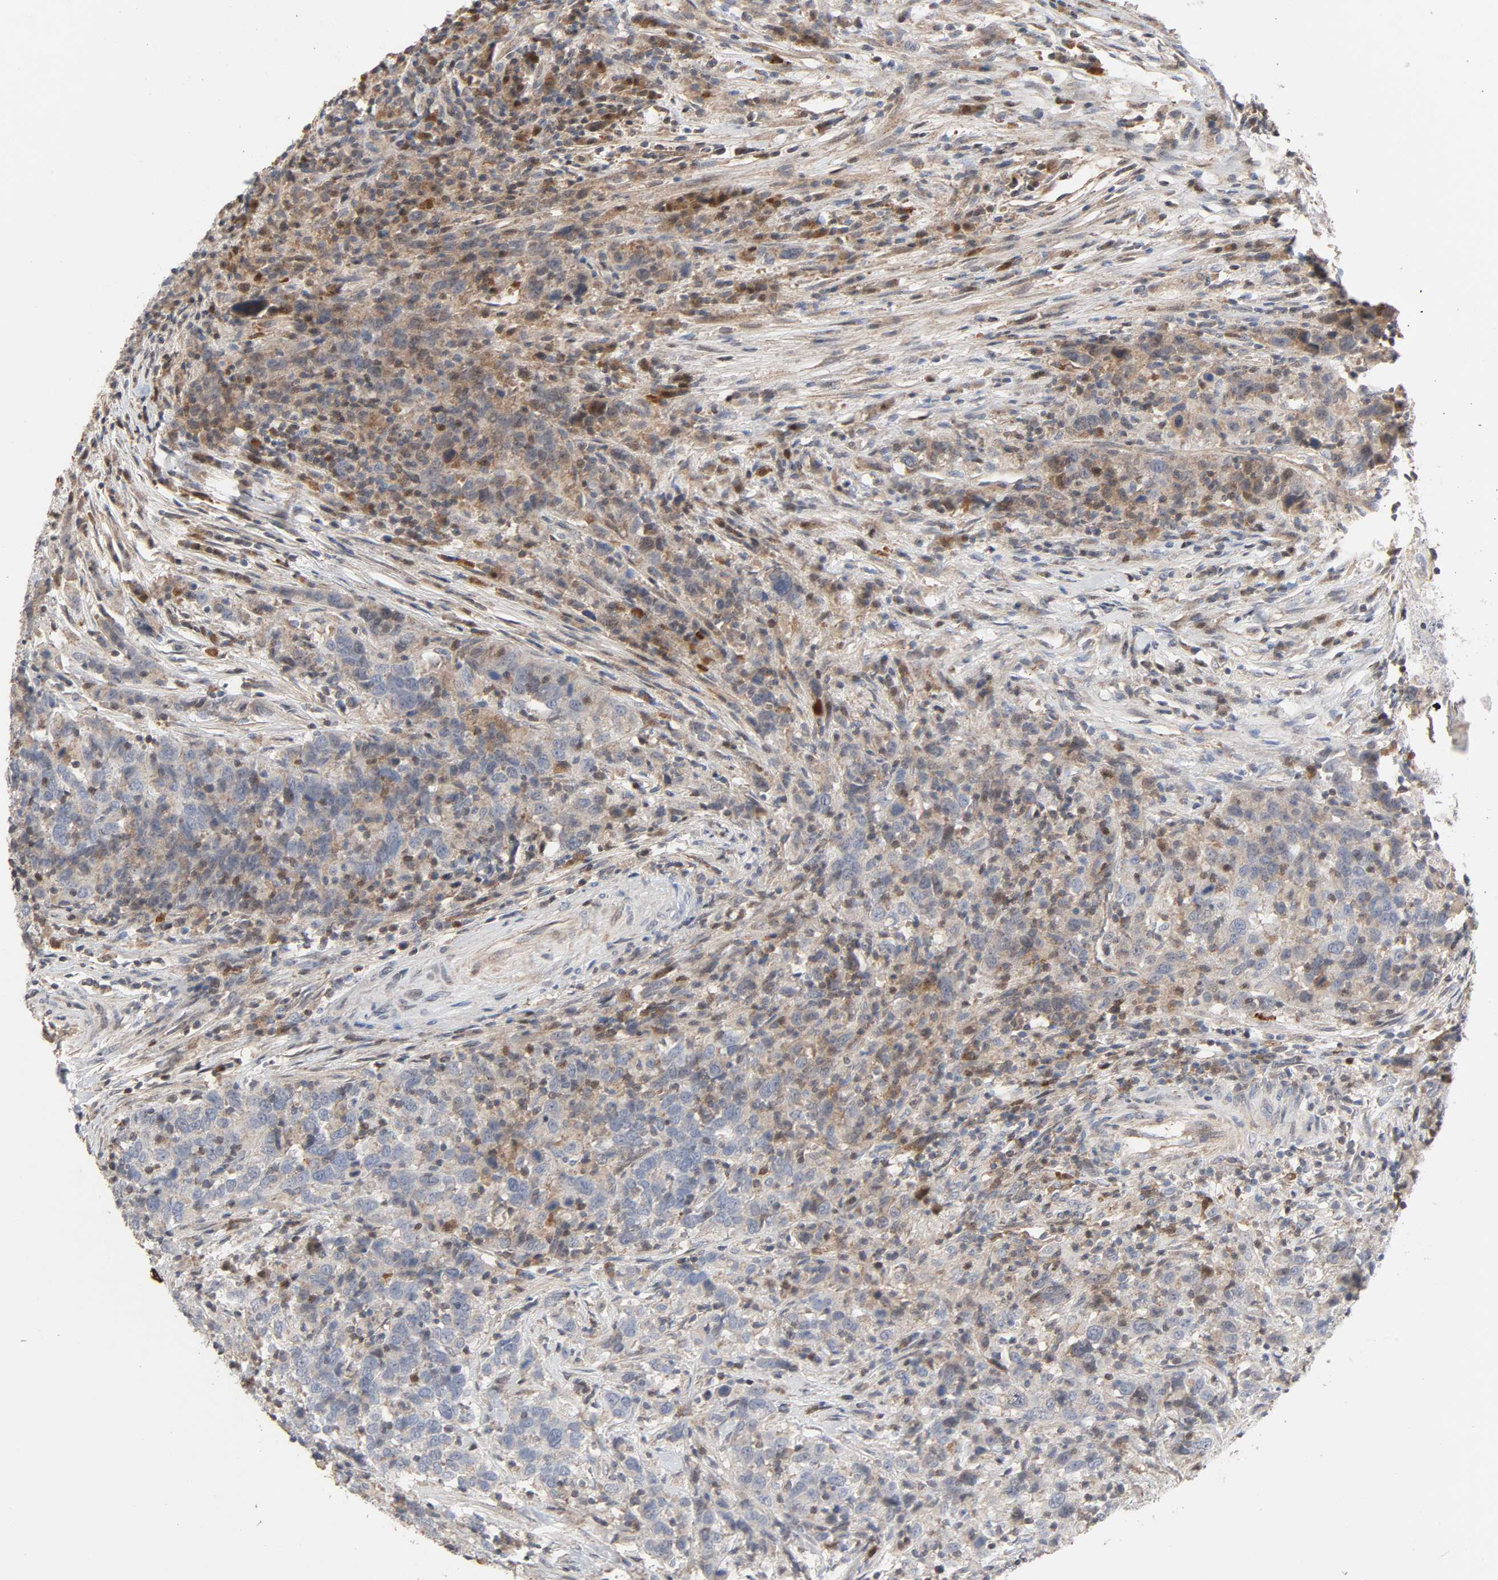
{"staining": {"intensity": "weak", "quantity": "25%-75%", "location": "cytoplasmic/membranous,nuclear"}, "tissue": "urothelial cancer", "cell_type": "Tumor cells", "image_type": "cancer", "snomed": [{"axis": "morphology", "description": "Urothelial carcinoma, High grade"}, {"axis": "topography", "description": "Urinary bladder"}], "caption": "Urothelial carcinoma (high-grade) tissue exhibits weak cytoplasmic/membranous and nuclear positivity in approximately 25%-75% of tumor cells", "gene": "CDK6", "patient": {"sex": "male", "age": 61}}